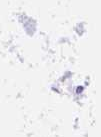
{"staining": {"intensity": "negative", "quantity": "none", "location": "none"}, "tissue": "lung cancer", "cell_type": "Tumor cells", "image_type": "cancer", "snomed": [{"axis": "morphology", "description": "Adenocarcinoma, NOS"}, {"axis": "topography", "description": "Bronchus"}, {"axis": "topography", "description": "Lung"}], "caption": "Tumor cells show no significant positivity in lung adenocarcinoma. Brightfield microscopy of immunohistochemistry (IHC) stained with DAB (brown) and hematoxylin (blue), captured at high magnification.", "gene": "DLEC1", "patient": {"sex": "female", "age": 51}}